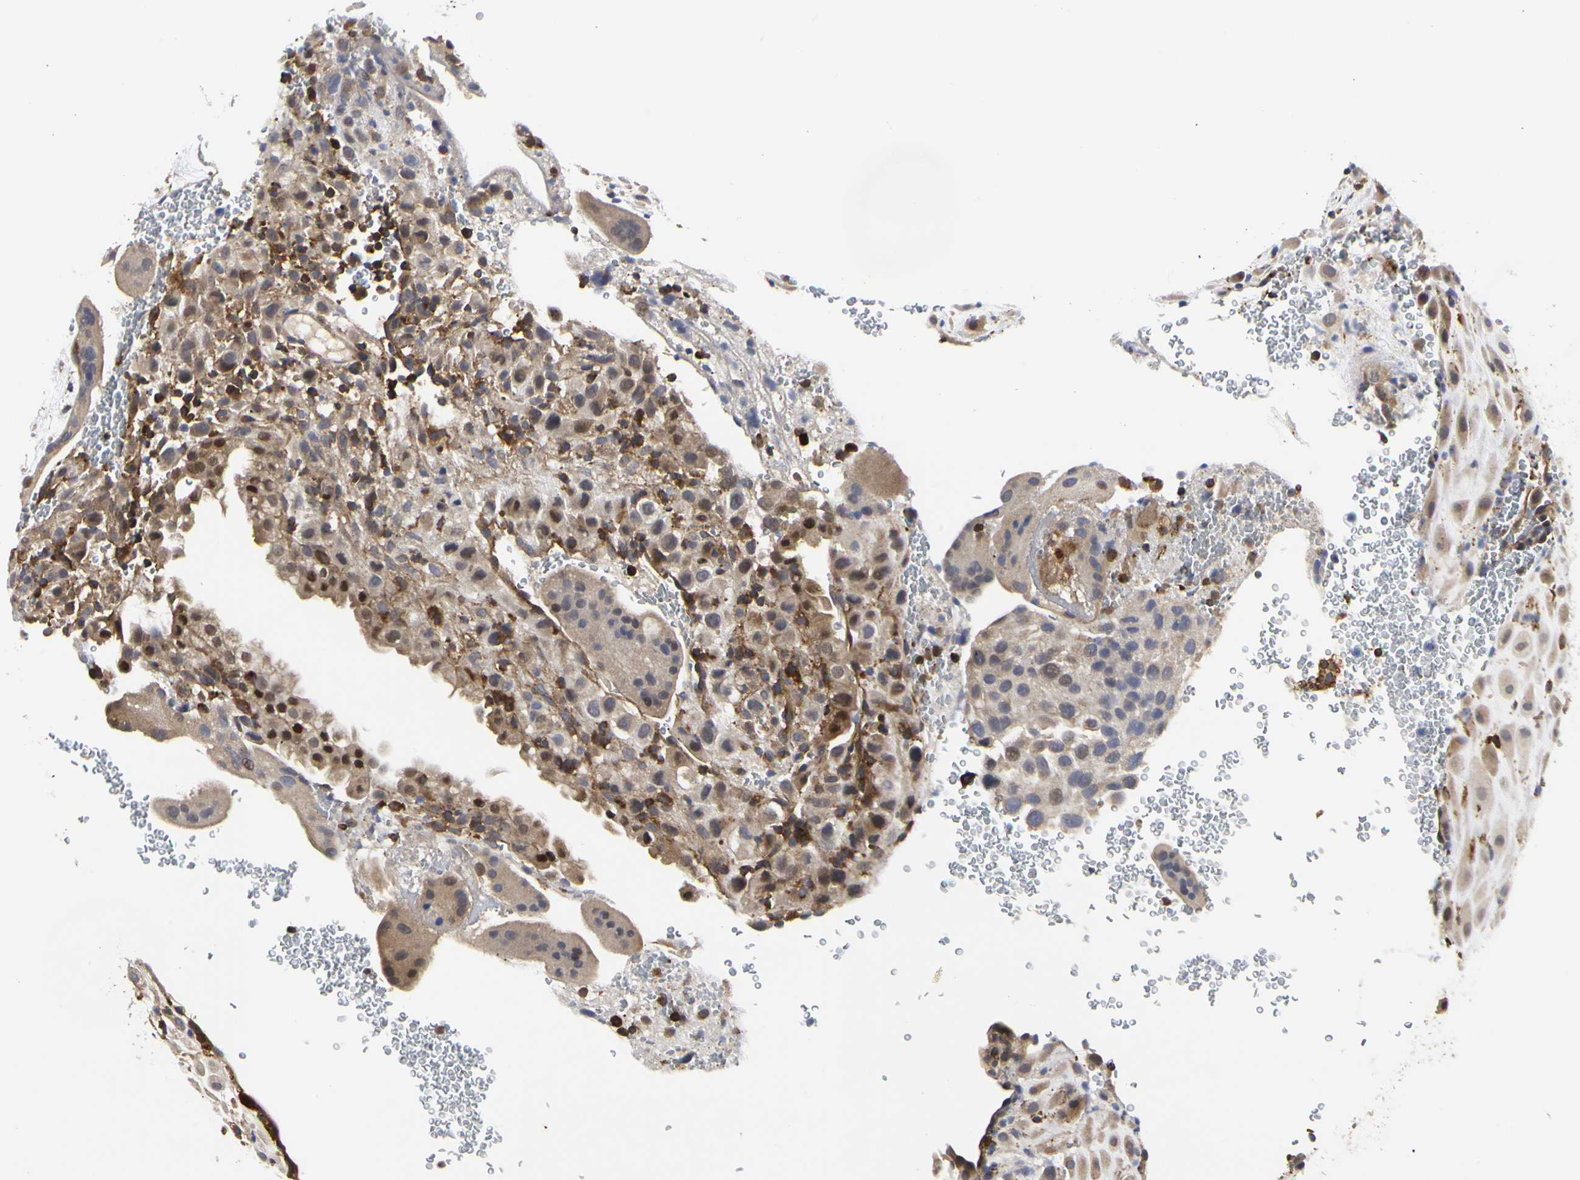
{"staining": {"intensity": "weak", "quantity": ">75%", "location": "cytoplasmic/membranous"}, "tissue": "placenta", "cell_type": "Decidual cells", "image_type": "normal", "snomed": [{"axis": "morphology", "description": "Normal tissue, NOS"}, {"axis": "topography", "description": "Placenta"}], "caption": "Weak cytoplasmic/membranous staining is identified in about >75% of decidual cells in benign placenta. (DAB (3,3'-diaminobenzidine) IHC with brightfield microscopy, high magnification).", "gene": "NAPG", "patient": {"sex": "female", "age": 19}}